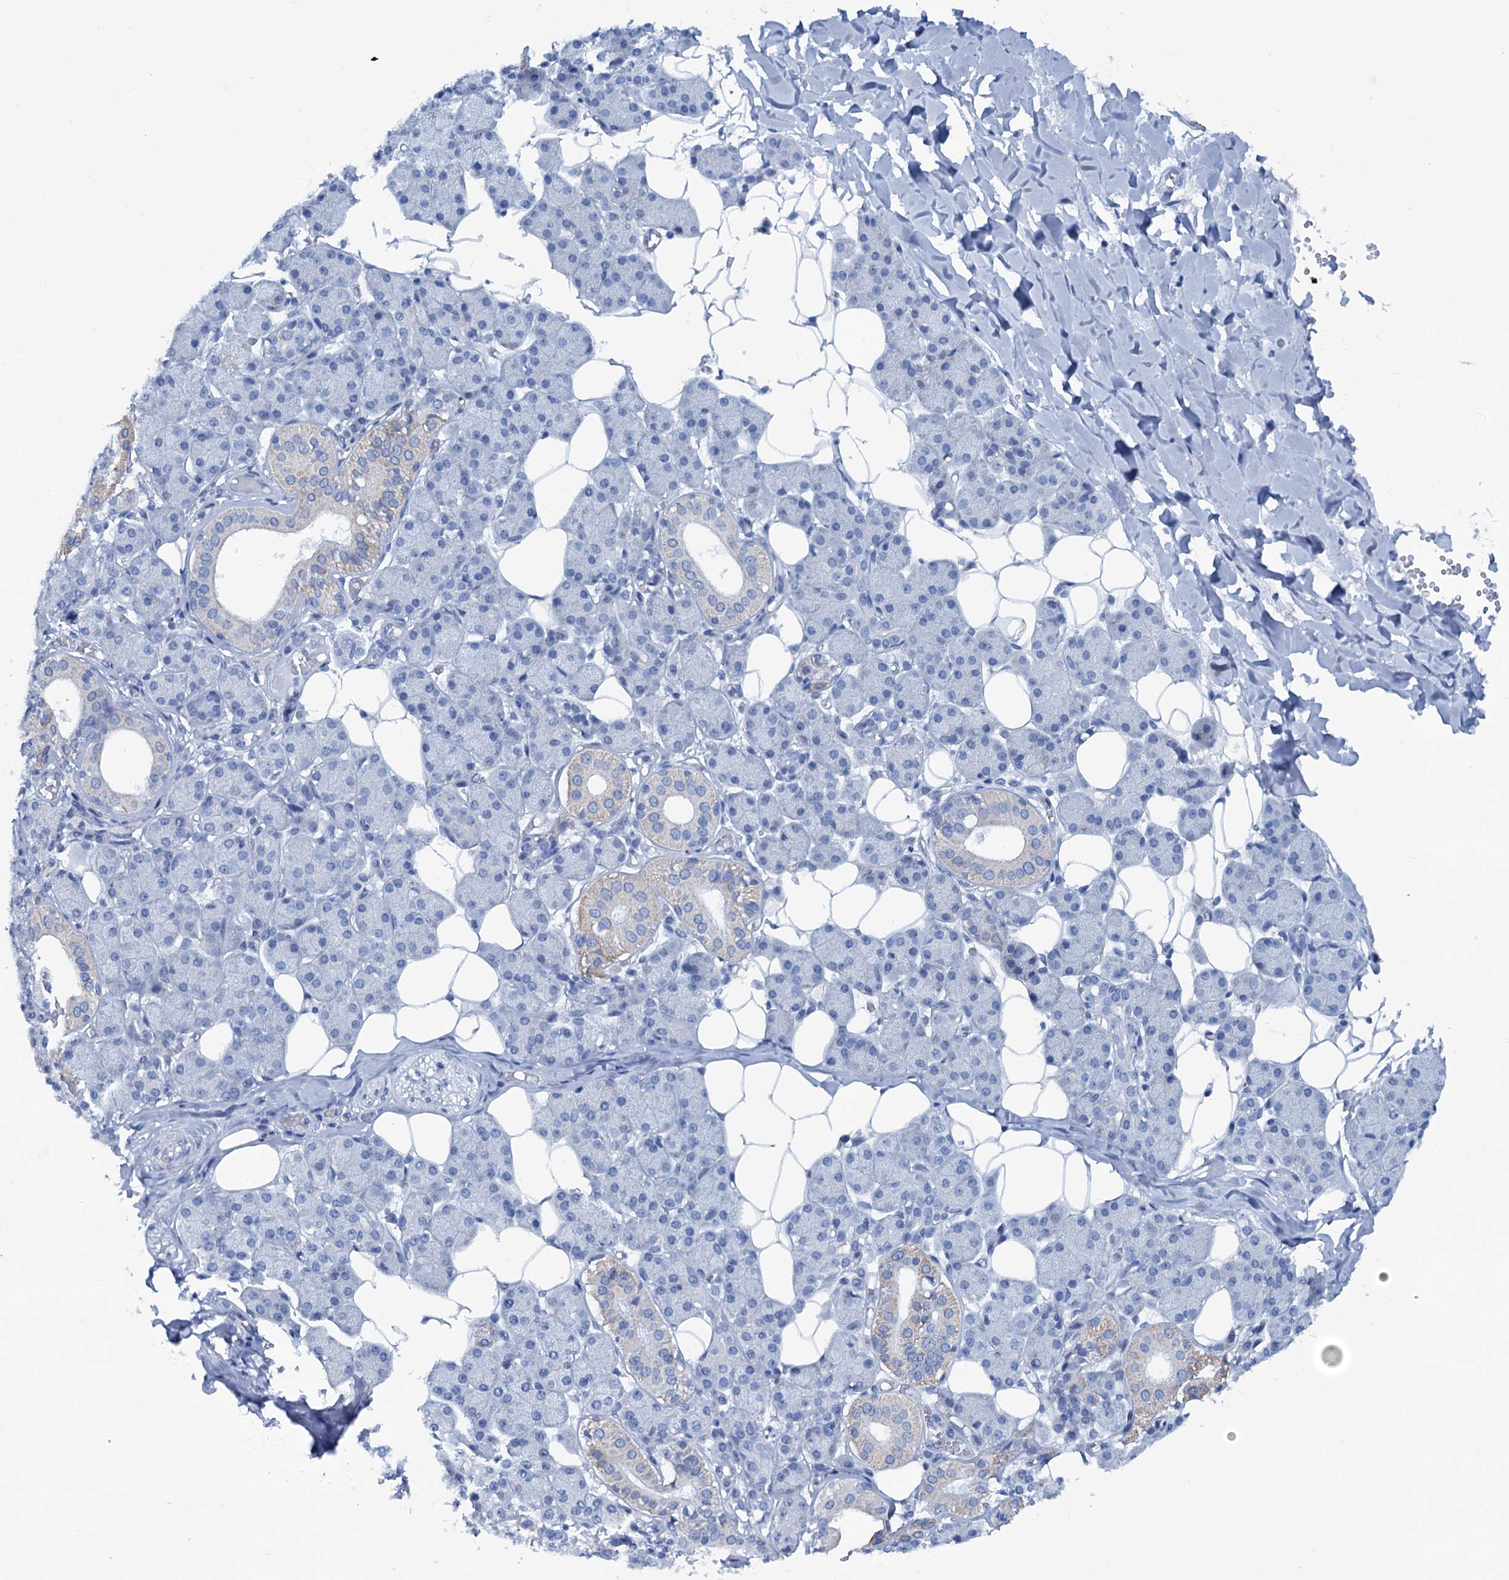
{"staining": {"intensity": "negative", "quantity": "none", "location": "none"}, "tissue": "salivary gland", "cell_type": "Glandular cells", "image_type": "normal", "snomed": [{"axis": "morphology", "description": "Normal tissue, NOS"}, {"axis": "topography", "description": "Salivary gland"}], "caption": "This is an IHC histopathology image of unremarkable salivary gland. There is no positivity in glandular cells.", "gene": "SLC1A3", "patient": {"sex": "female", "age": 33}}